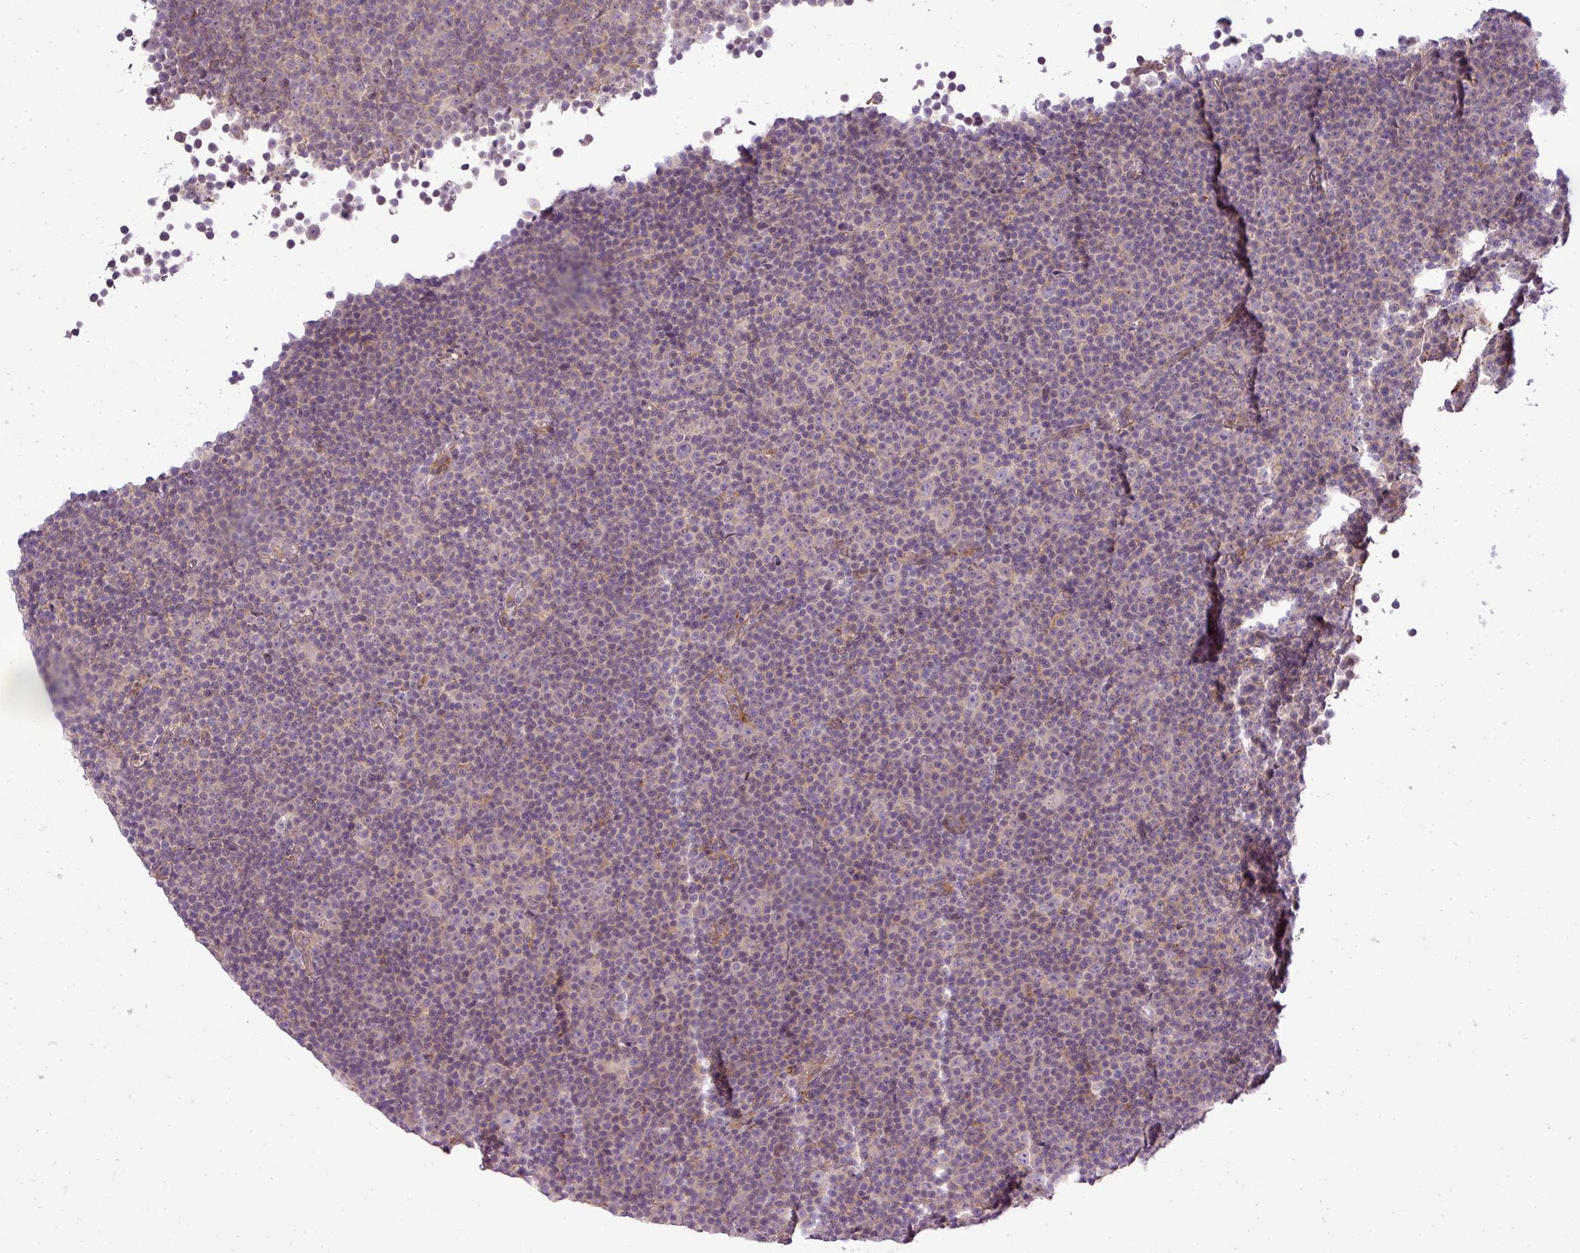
{"staining": {"intensity": "negative", "quantity": "none", "location": "none"}, "tissue": "lymphoma", "cell_type": "Tumor cells", "image_type": "cancer", "snomed": [{"axis": "morphology", "description": "Malignant lymphoma, non-Hodgkin's type, Low grade"}, {"axis": "topography", "description": "Lymph node"}], "caption": "An immunohistochemistry histopathology image of low-grade malignant lymphoma, non-Hodgkin's type is shown. There is no staining in tumor cells of low-grade malignant lymphoma, non-Hodgkin's type.", "gene": "PDRG1", "patient": {"sex": "female", "age": 67}}